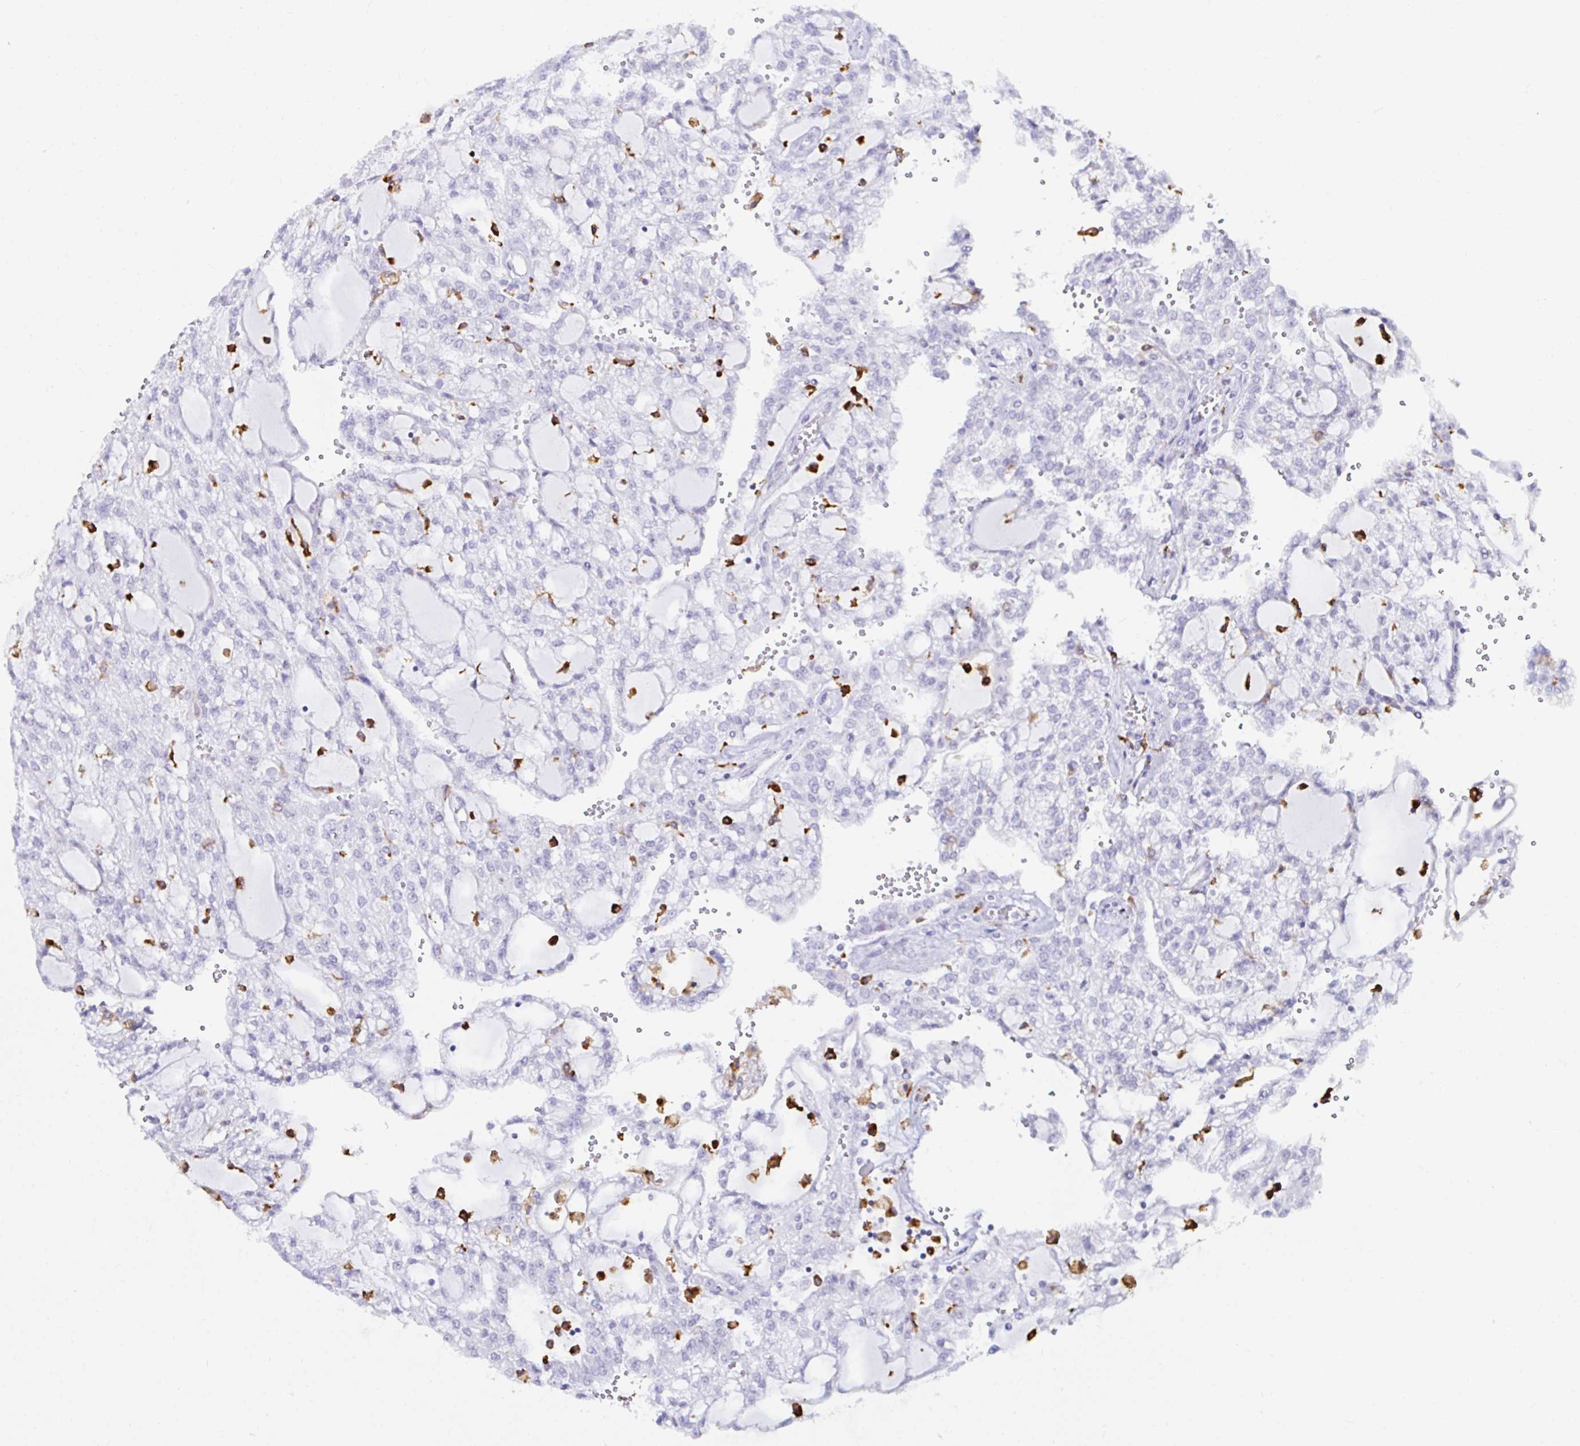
{"staining": {"intensity": "negative", "quantity": "none", "location": "none"}, "tissue": "renal cancer", "cell_type": "Tumor cells", "image_type": "cancer", "snomed": [{"axis": "morphology", "description": "Adenocarcinoma, NOS"}, {"axis": "topography", "description": "Kidney"}], "caption": "Image shows no significant protein positivity in tumor cells of renal adenocarcinoma. (DAB immunohistochemistry visualized using brightfield microscopy, high magnification).", "gene": "CYBB", "patient": {"sex": "male", "age": 63}}